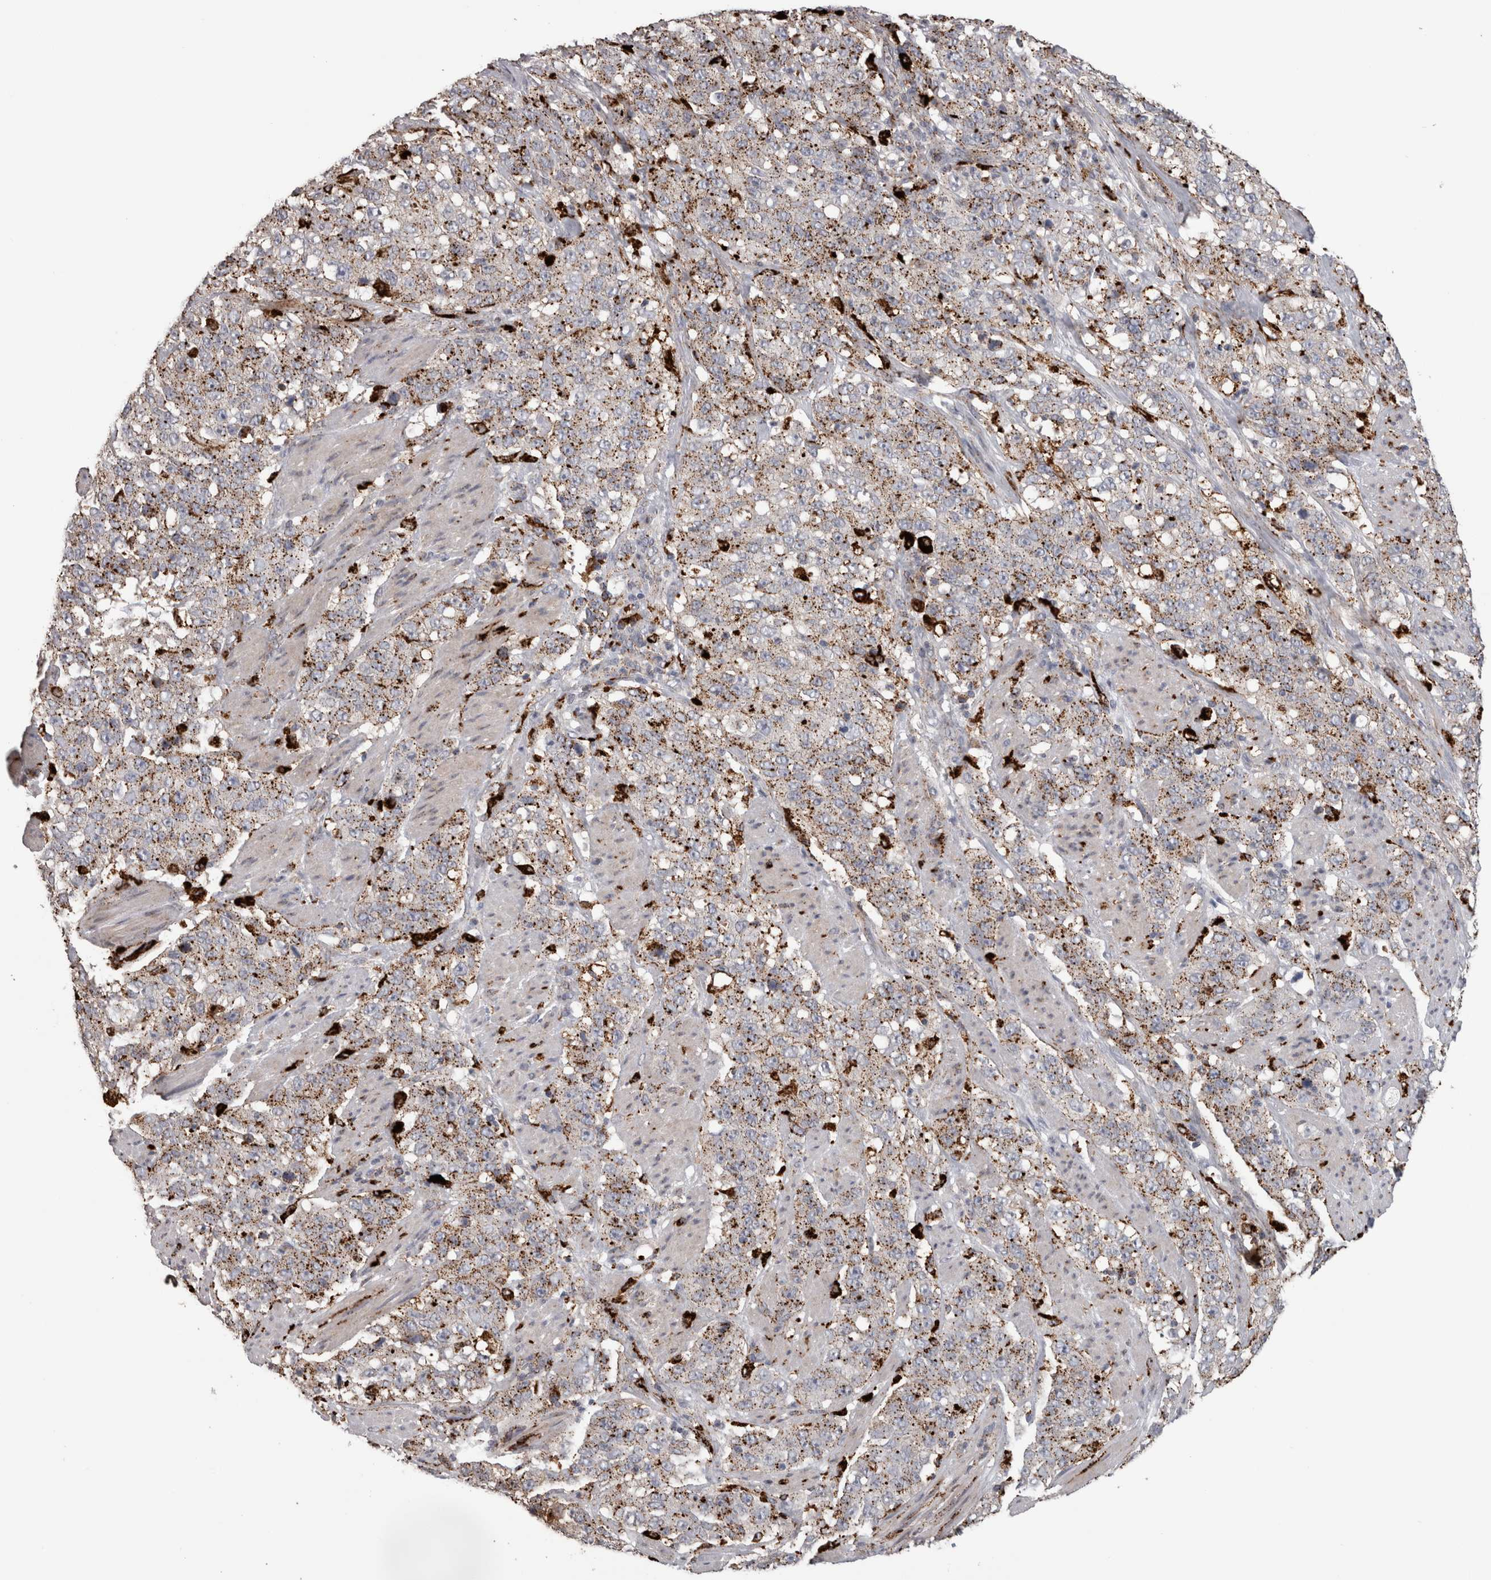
{"staining": {"intensity": "moderate", "quantity": ">75%", "location": "cytoplasmic/membranous"}, "tissue": "stomach cancer", "cell_type": "Tumor cells", "image_type": "cancer", "snomed": [{"axis": "morphology", "description": "Adenocarcinoma, NOS"}, {"axis": "topography", "description": "Stomach"}], "caption": "Human adenocarcinoma (stomach) stained for a protein (brown) displays moderate cytoplasmic/membranous positive expression in about >75% of tumor cells.", "gene": "CTSZ", "patient": {"sex": "male", "age": 48}}